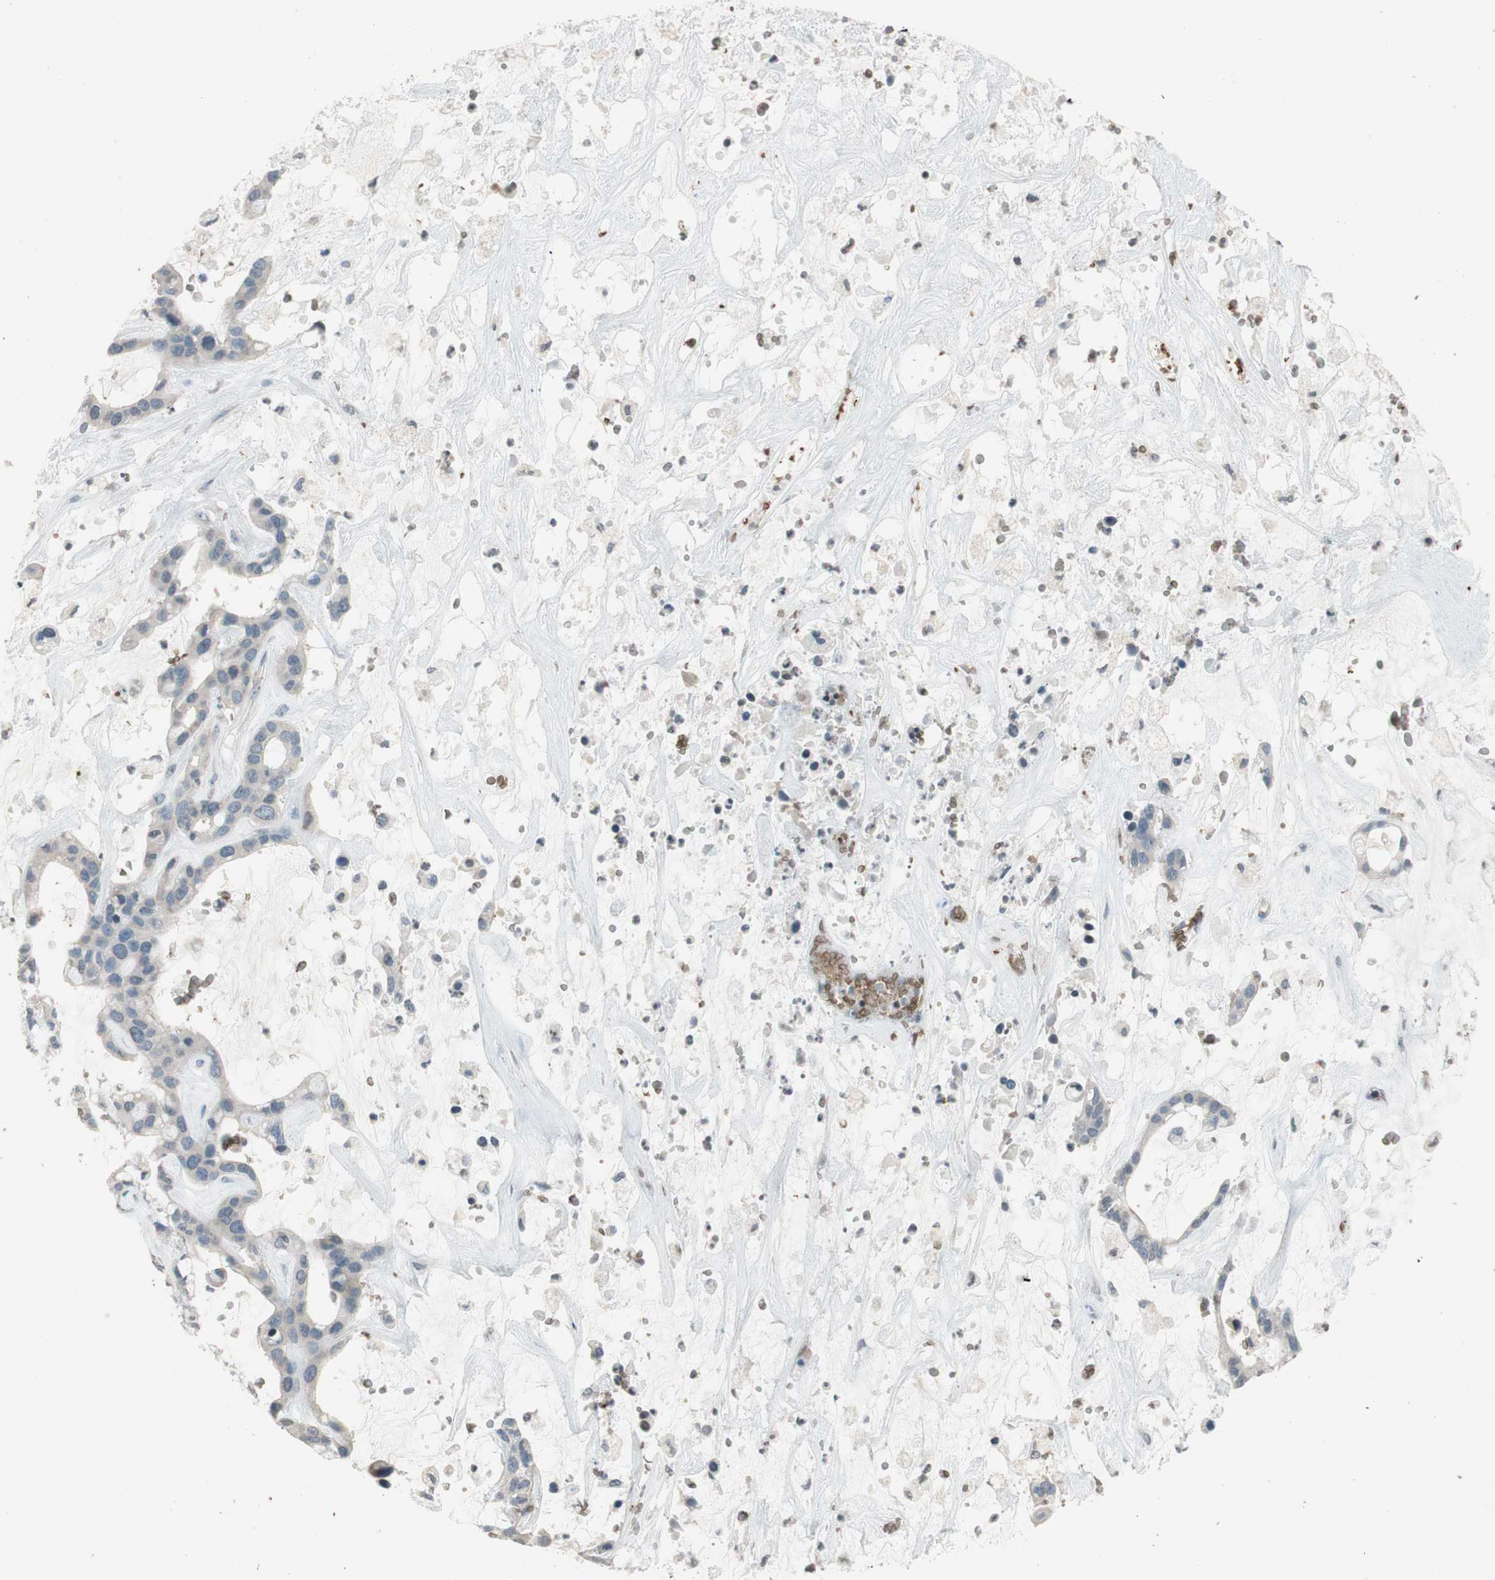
{"staining": {"intensity": "negative", "quantity": "none", "location": "none"}, "tissue": "liver cancer", "cell_type": "Tumor cells", "image_type": "cancer", "snomed": [{"axis": "morphology", "description": "Cholangiocarcinoma"}, {"axis": "topography", "description": "Liver"}], "caption": "Immunohistochemistry (IHC) of liver cholangiocarcinoma displays no expression in tumor cells.", "gene": "GYPC", "patient": {"sex": "female", "age": 65}}